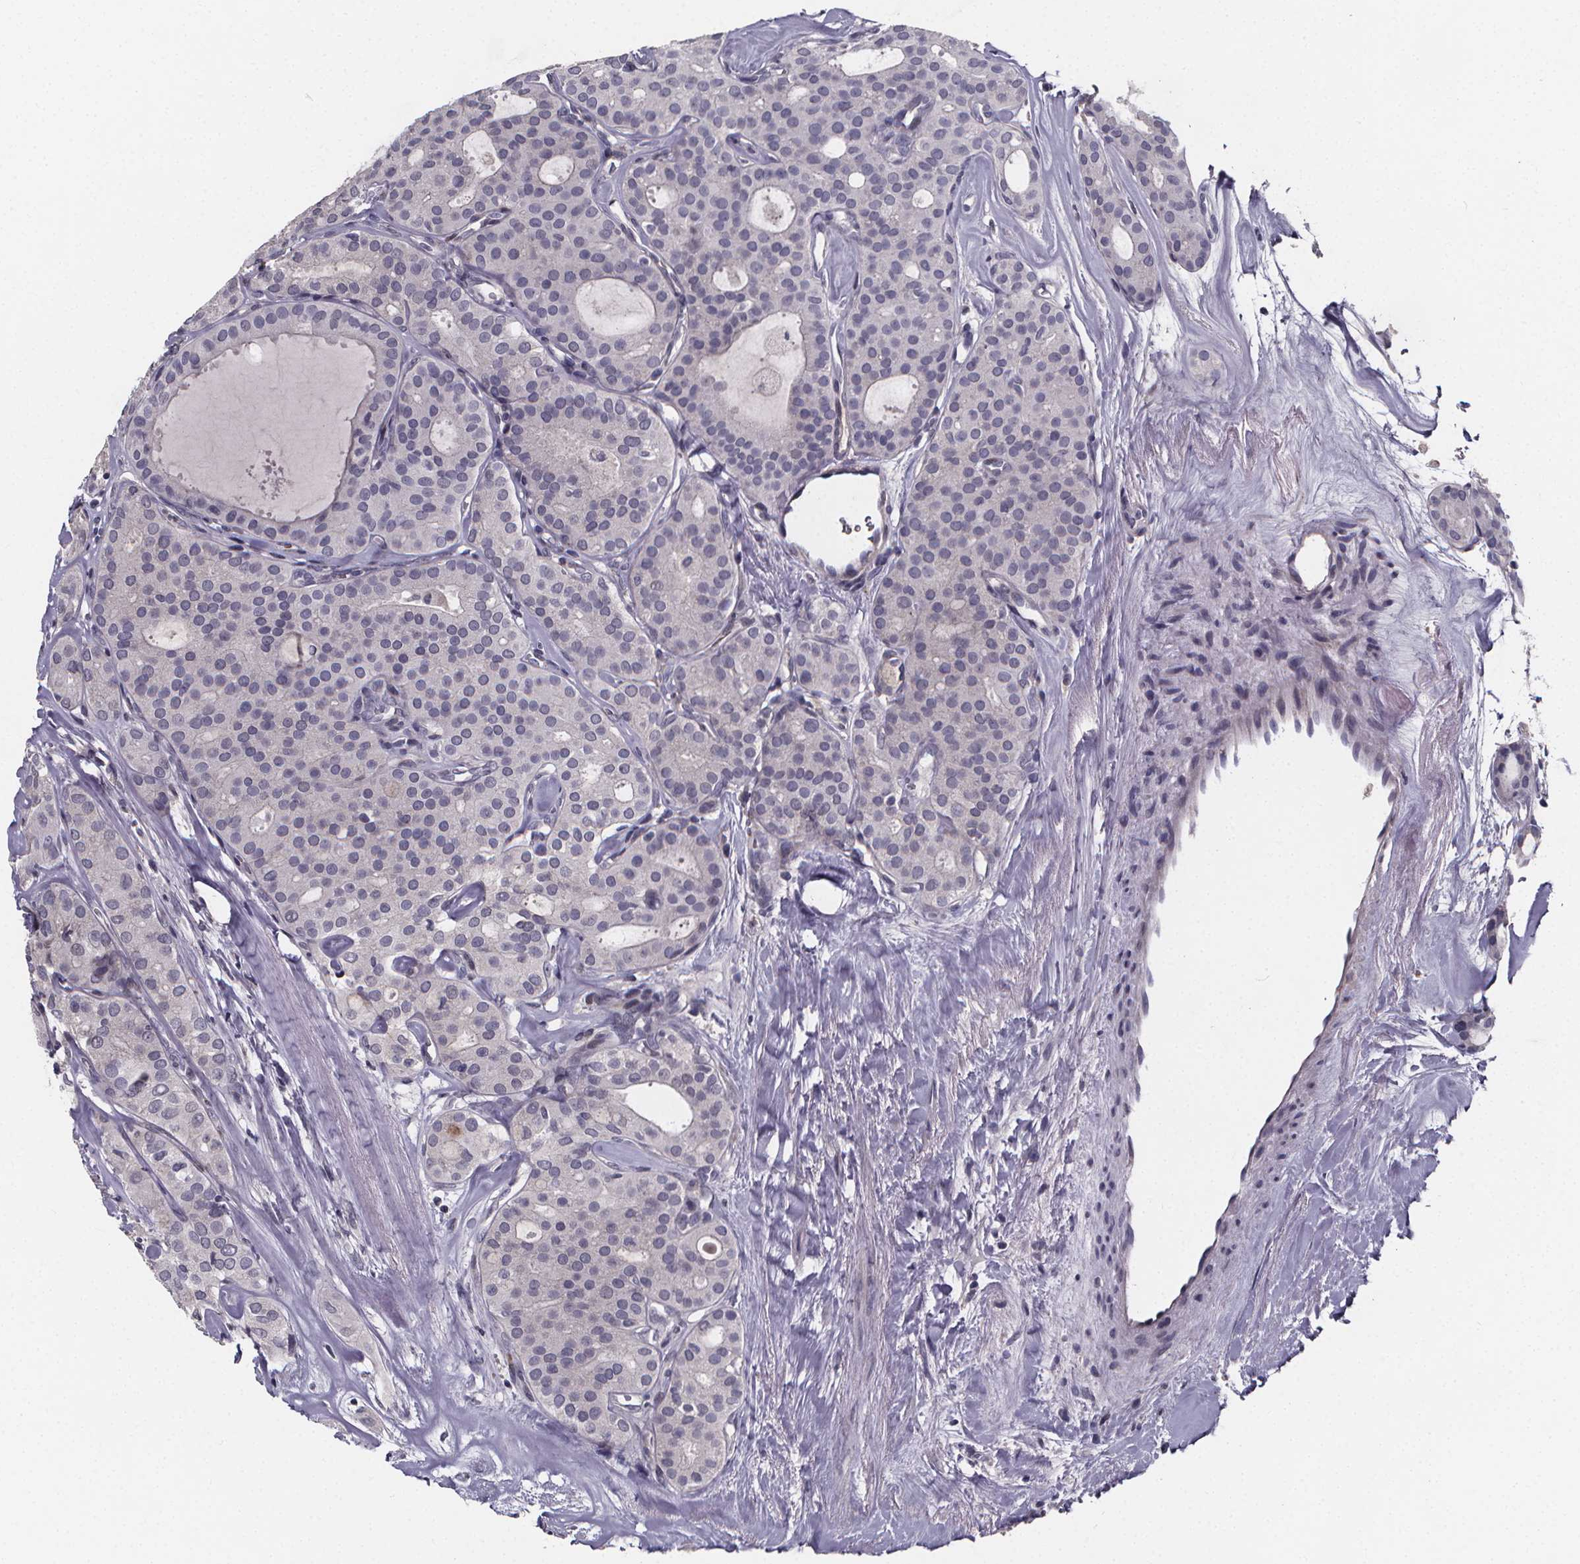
{"staining": {"intensity": "negative", "quantity": "none", "location": "none"}, "tissue": "thyroid cancer", "cell_type": "Tumor cells", "image_type": "cancer", "snomed": [{"axis": "morphology", "description": "Follicular adenoma carcinoma, NOS"}, {"axis": "topography", "description": "Thyroid gland"}], "caption": "DAB (3,3'-diaminobenzidine) immunohistochemical staining of thyroid follicular adenoma carcinoma exhibits no significant staining in tumor cells. (DAB (3,3'-diaminobenzidine) immunohistochemistry (IHC) with hematoxylin counter stain).", "gene": "AGT", "patient": {"sex": "male", "age": 75}}